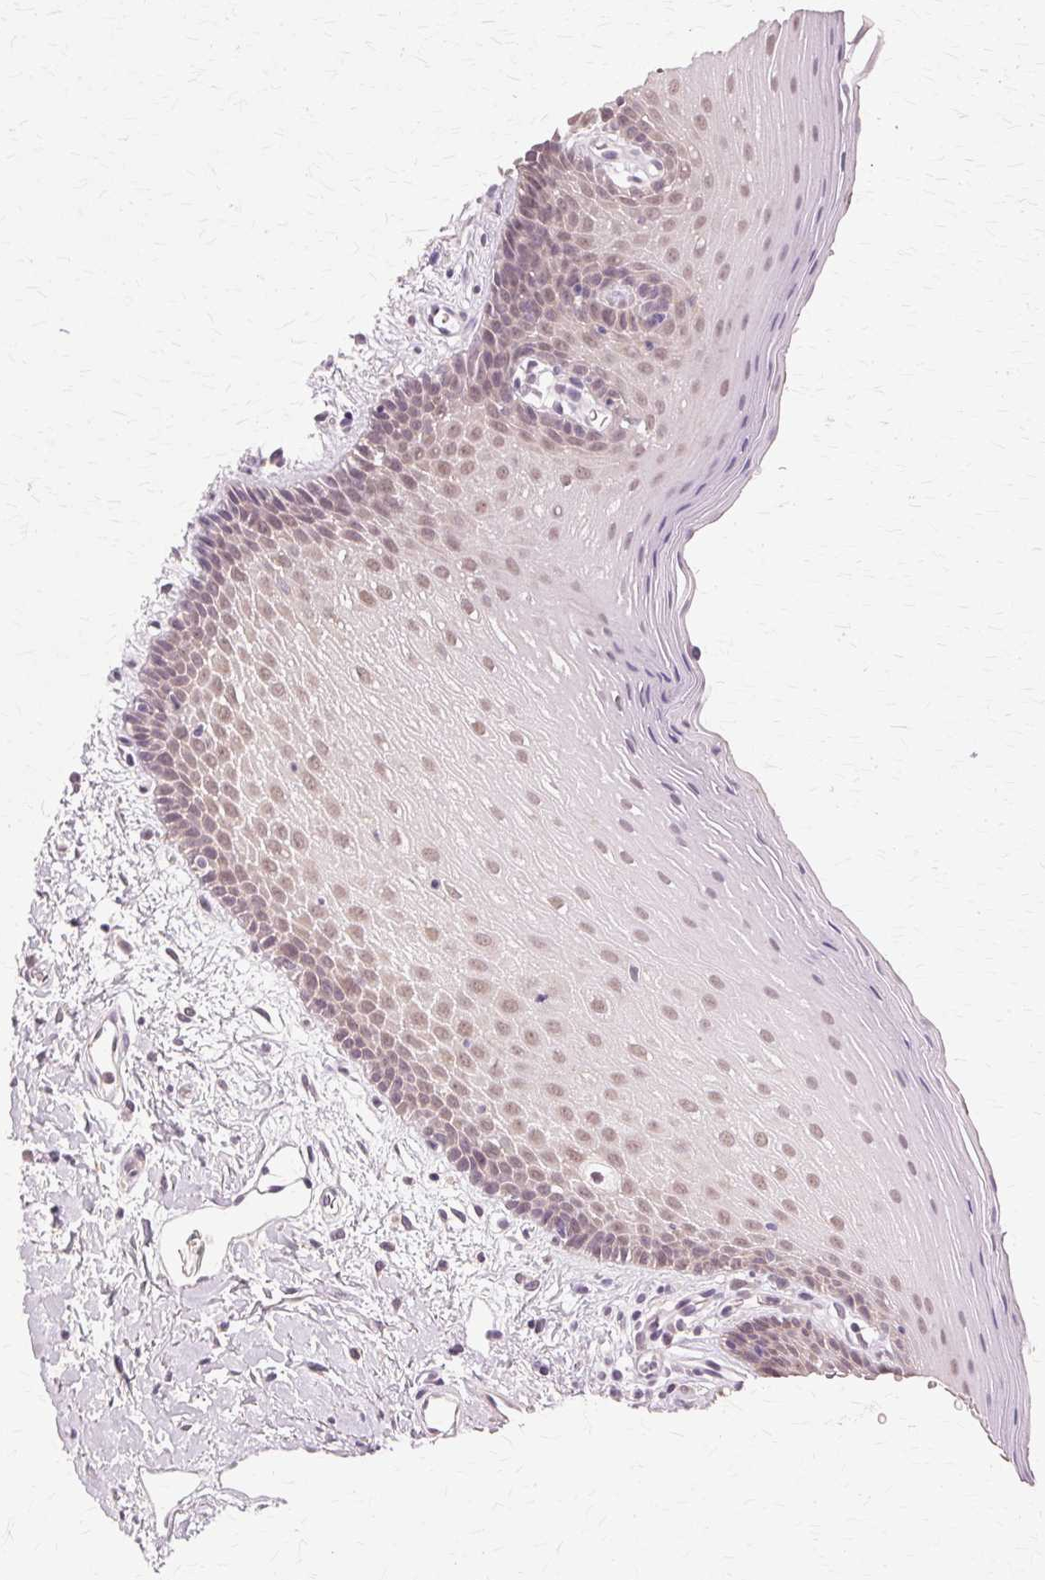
{"staining": {"intensity": "weak", "quantity": ">75%", "location": "nuclear"}, "tissue": "oral mucosa", "cell_type": "Squamous epithelial cells", "image_type": "normal", "snomed": [{"axis": "morphology", "description": "Normal tissue, NOS"}, {"axis": "topography", "description": "Oral tissue"}], "caption": "Weak nuclear protein staining is identified in approximately >75% of squamous epithelial cells in oral mucosa.", "gene": "PRMT5", "patient": {"sex": "female", "age": 43}}